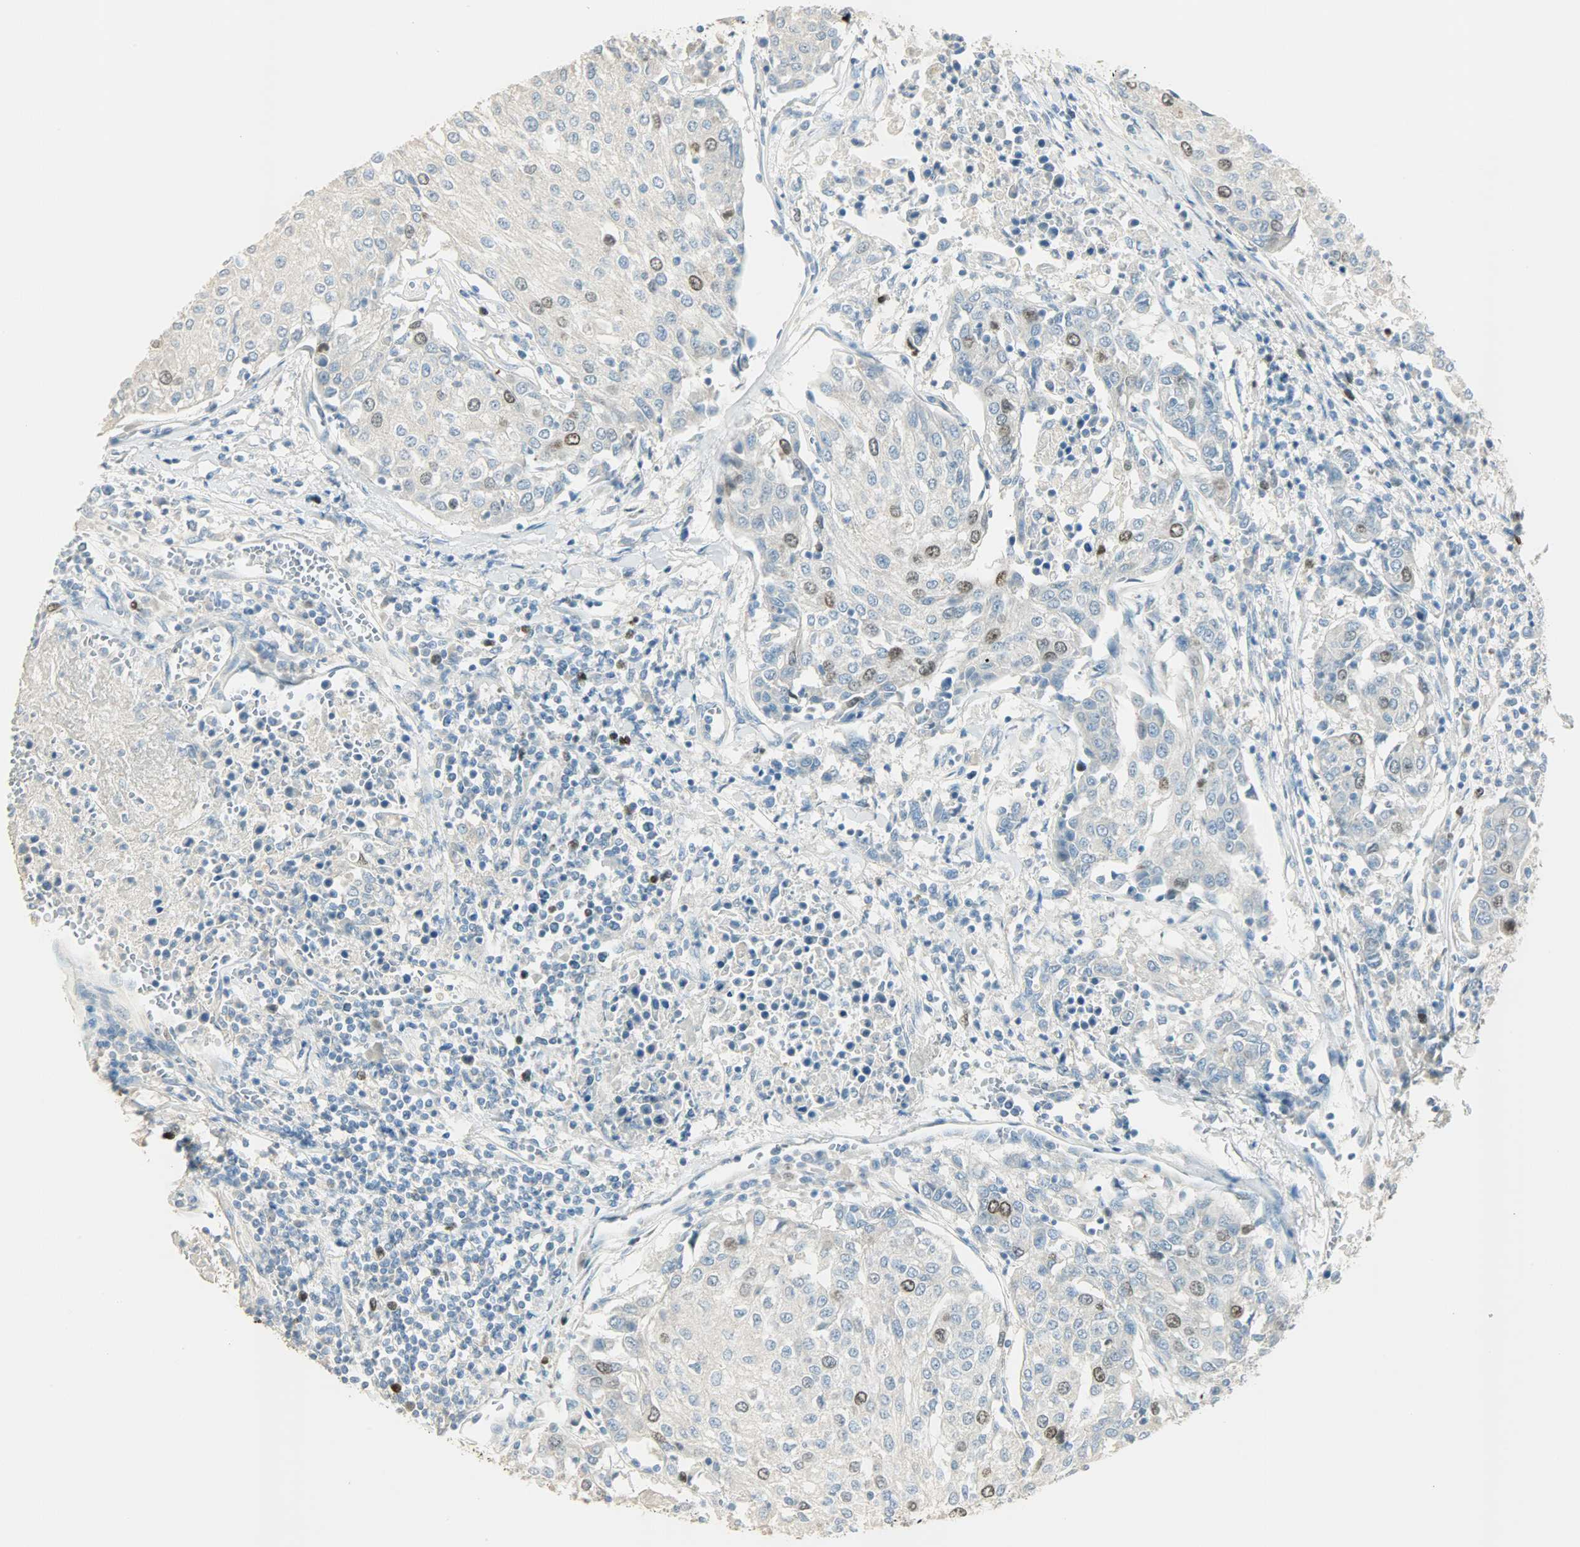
{"staining": {"intensity": "strong", "quantity": "<25%", "location": "nuclear"}, "tissue": "urothelial cancer", "cell_type": "Tumor cells", "image_type": "cancer", "snomed": [{"axis": "morphology", "description": "Urothelial carcinoma, High grade"}, {"axis": "topography", "description": "Urinary bladder"}], "caption": "The image shows a brown stain indicating the presence of a protein in the nuclear of tumor cells in high-grade urothelial carcinoma.", "gene": "TPX2", "patient": {"sex": "female", "age": 85}}